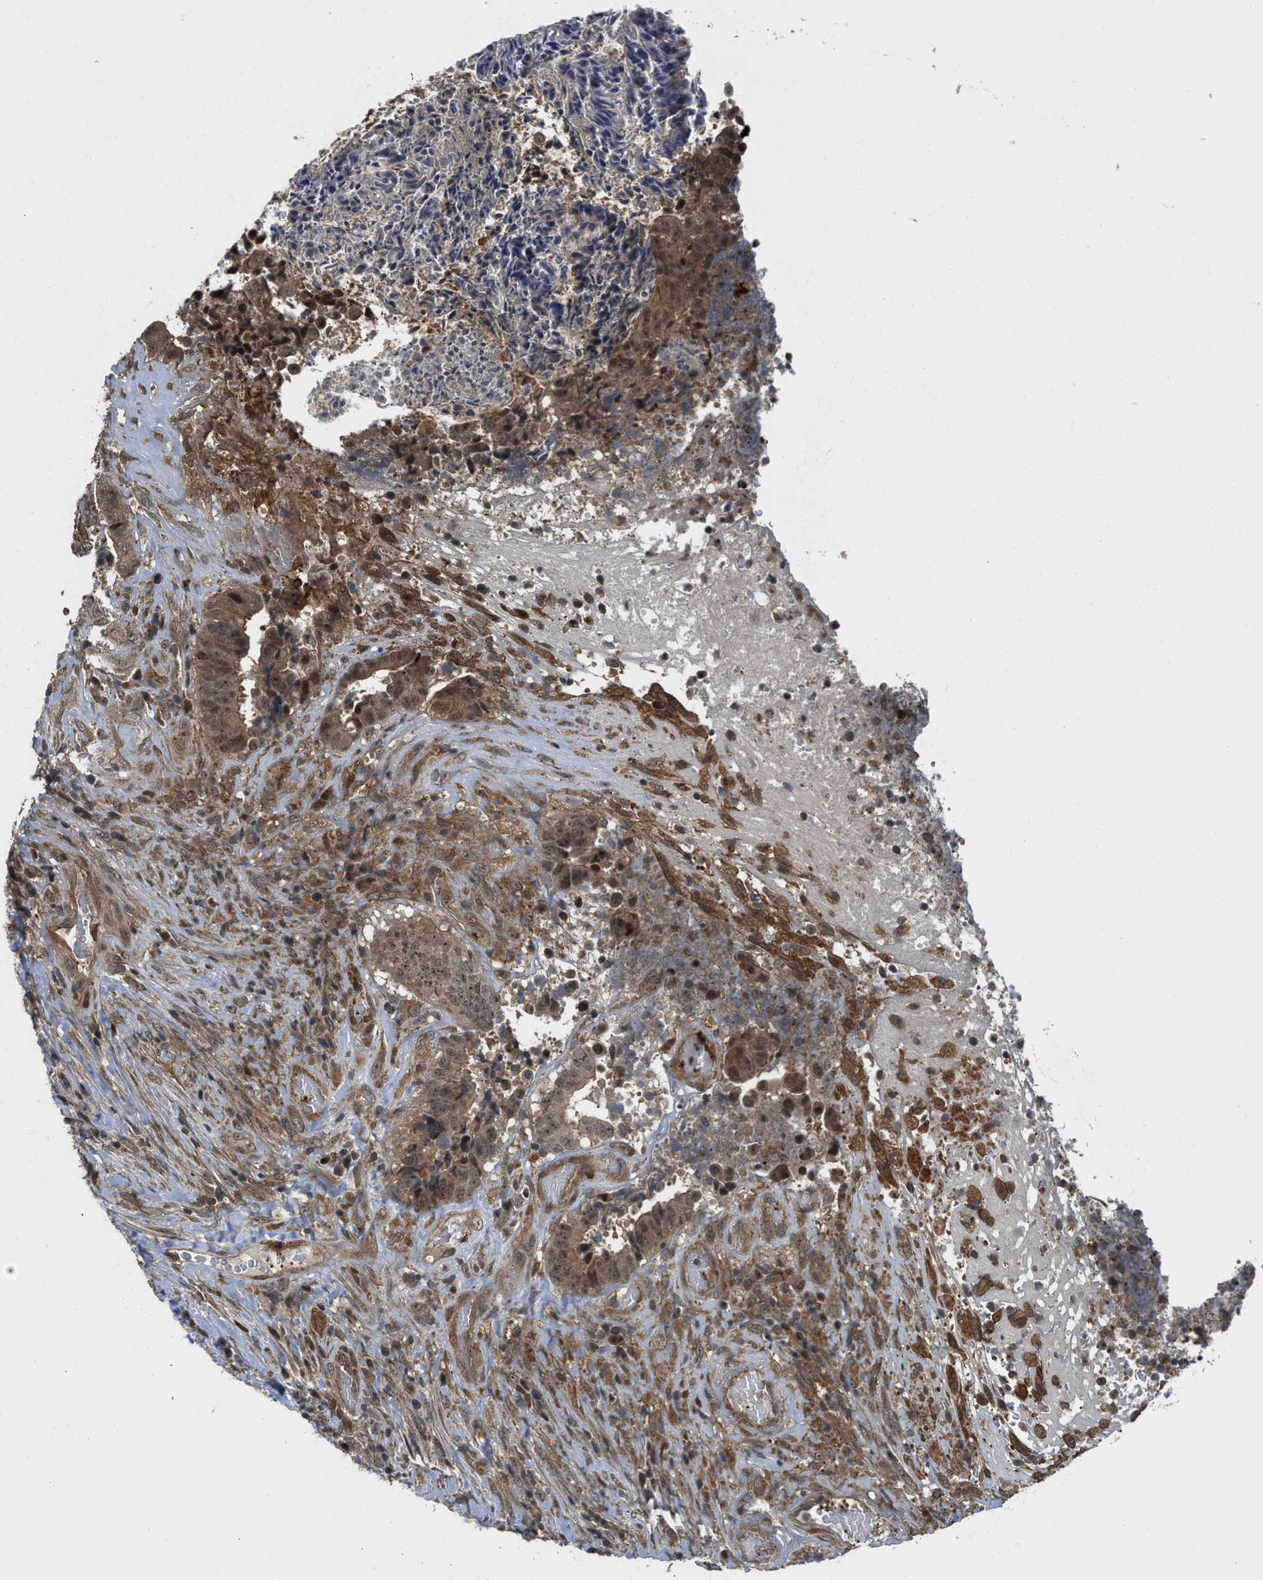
{"staining": {"intensity": "moderate", "quantity": ">75%", "location": "cytoplasmic/membranous"}, "tissue": "colorectal cancer", "cell_type": "Tumor cells", "image_type": "cancer", "snomed": [{"axis": "morphology", "description": "Adenocarcinoma, NOS"}, {"axis": "topography", "description": "Rectum"}], "caption": "A histopathology image of human colorectal cancer stained for a protein demonstrates moderate cytoplasmic/membranous brown staining in tumor cells. The staining is performed using DAB (3,3'-diaminobenzidine) brown chromogen to label protein expression. The nuclei are counter-stained blue using hematoxylin.", "gene": "DNAJC28", "patient": {"sex": "male", "age": 72}}